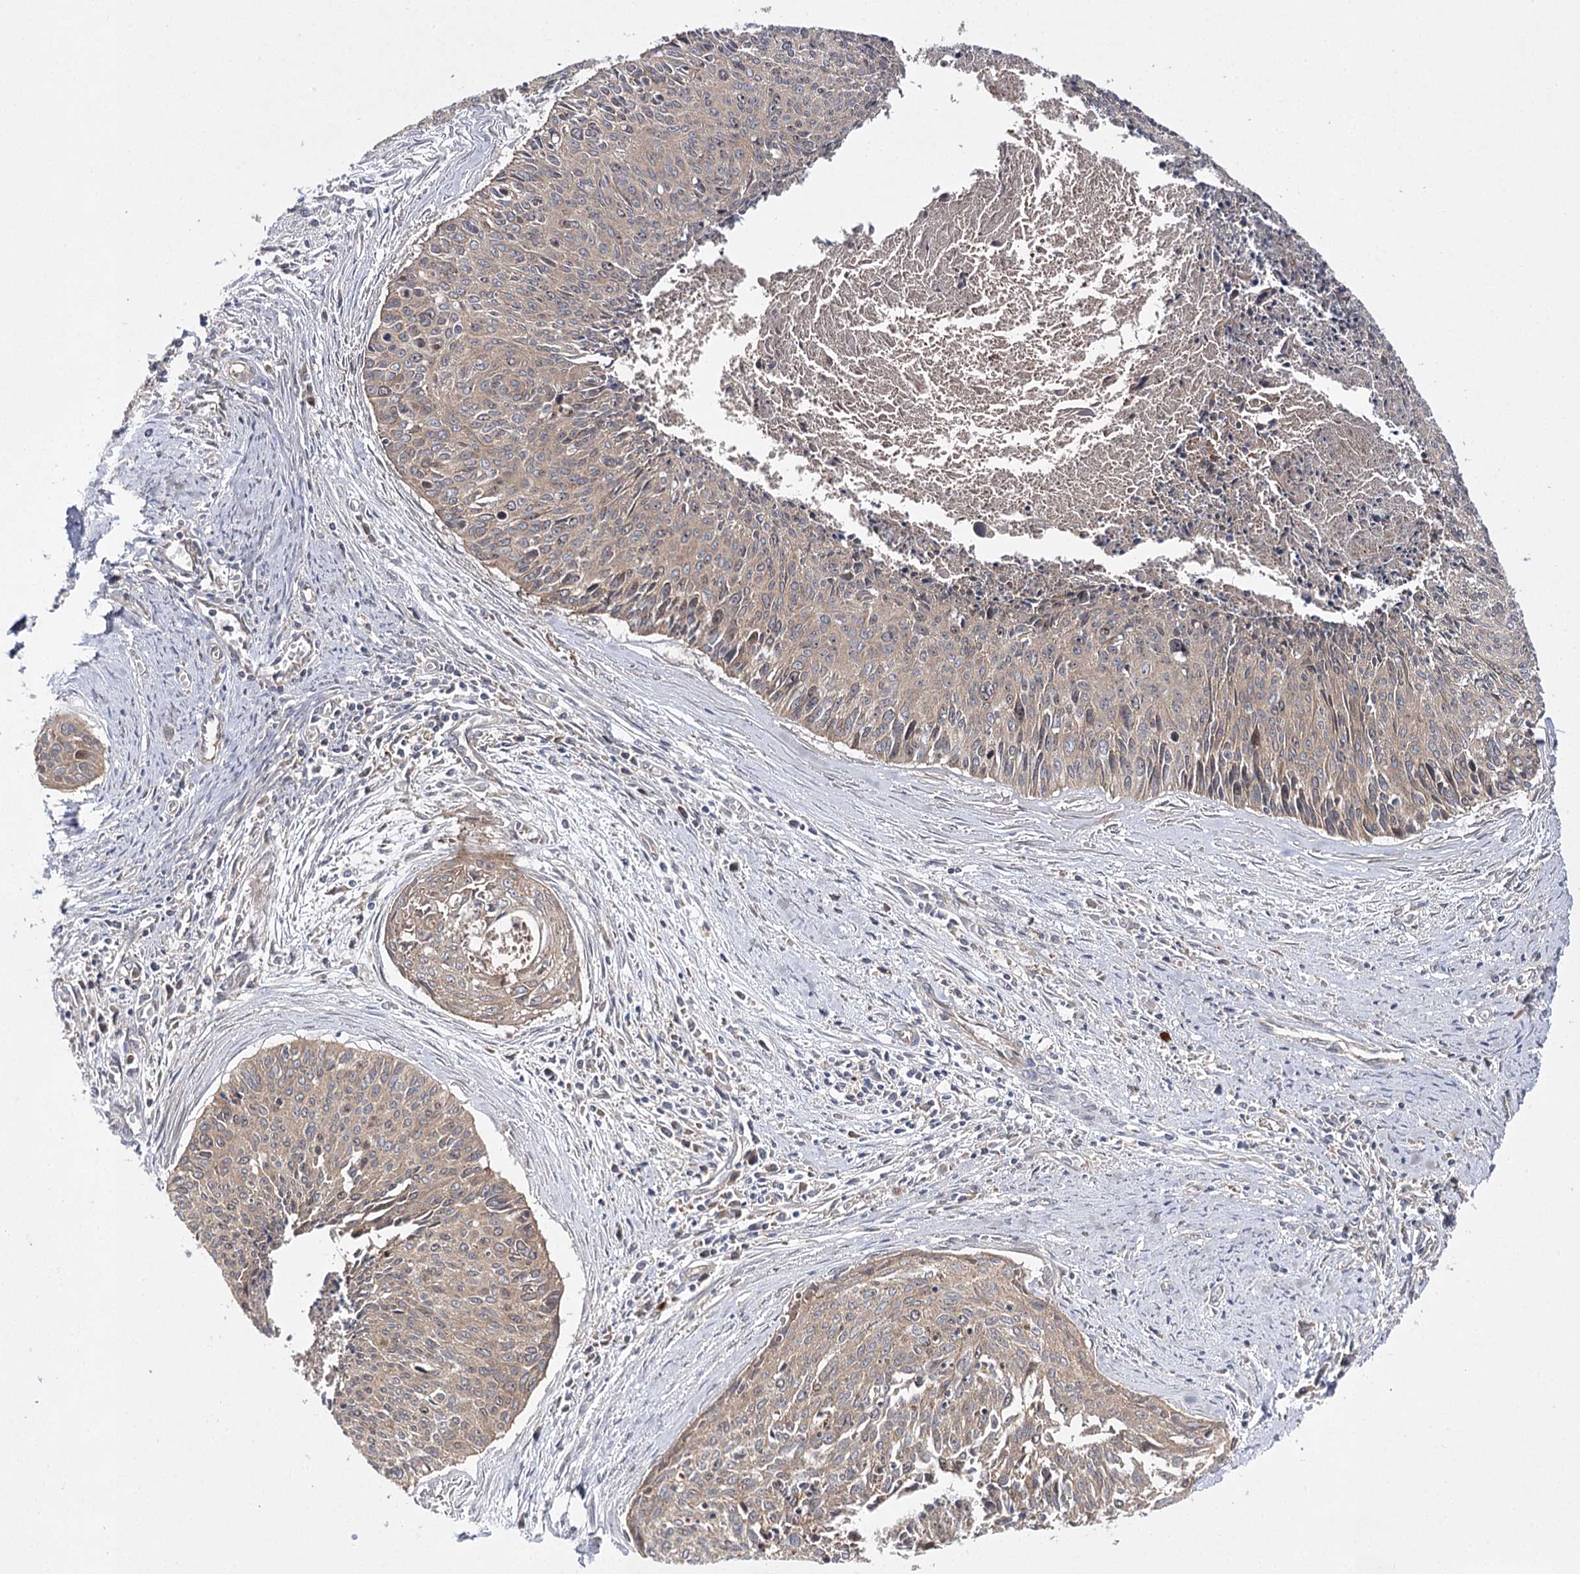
{"staining": {"intensity": "weak", "quantity": "25%-75%", "location": "cytoplasmic/membranous"}, "tissue": "cervical cancer", "cell_type": "Tumor cells", "image_type": "cancer", "snomed": [{"axis": "morphology", "description": "Squamous cell carcinoma, NOS"}, {"axis": "topography", "description": "Cervix"}], "caption": "About 25%-75% of tumor cells in human cervical squamous cell carcinoma demonstrate weak cytoplasmic/membranous protein expression as visualized by brown immunohistochemical staining.", "gene": "BCR", "patient": {"sex": "female", "age": 55}}